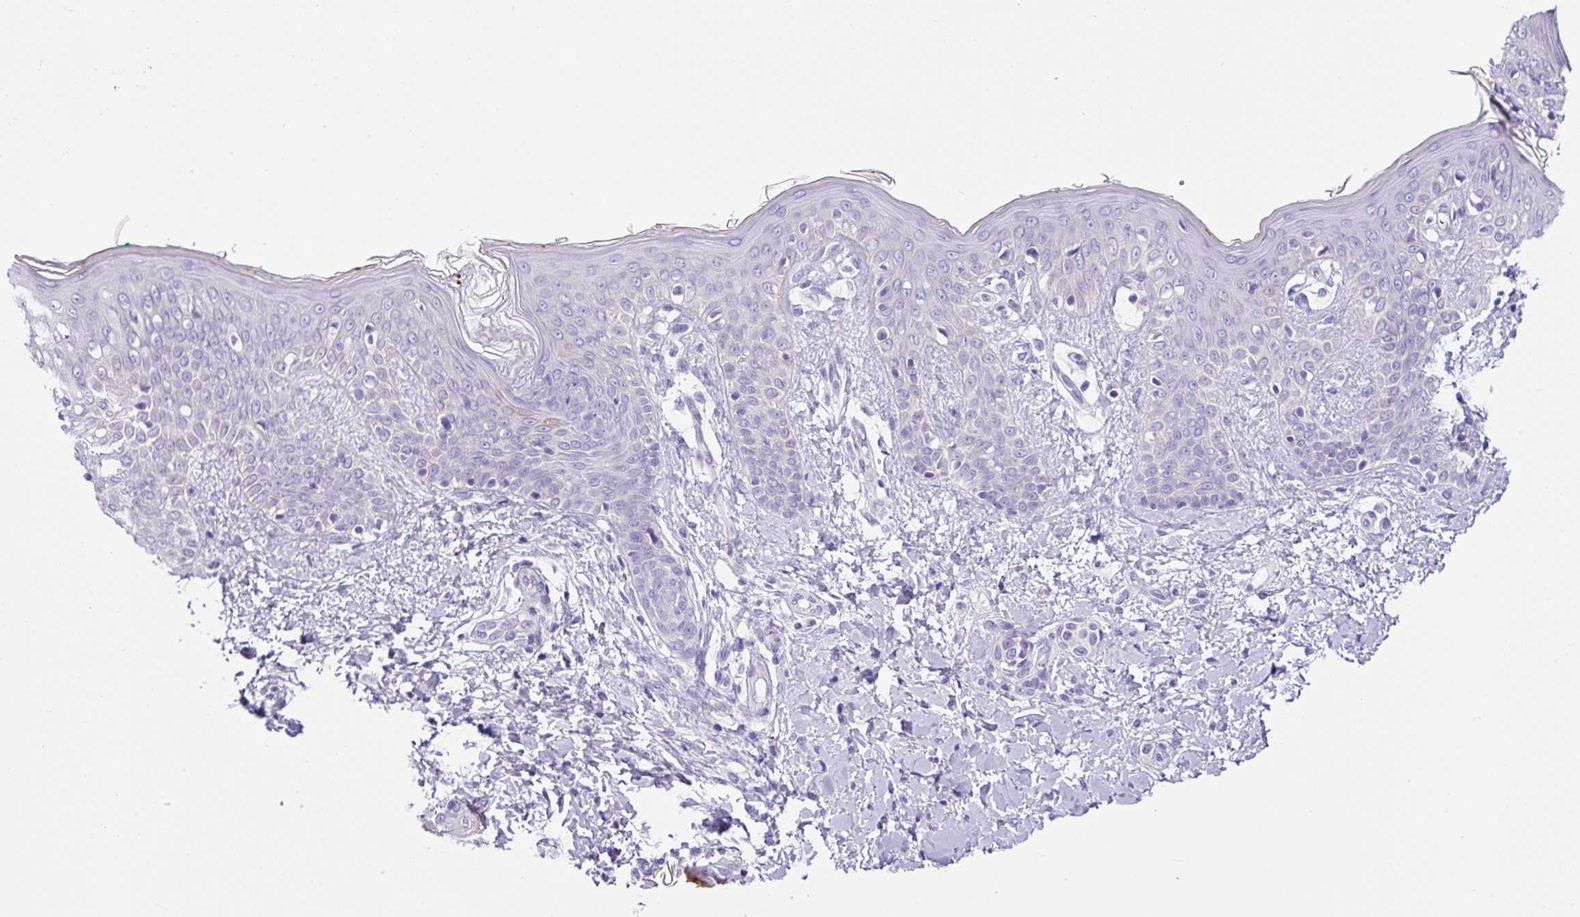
{"staining": {"intensity": "negative", "quantity": "none", "location": "none"}, "tissue": "skin", "cell_type": "Fibroblasts", "image_type": "normal", "snomed": [{"axis": "morphology", "description": "Normal tissue, NOS"}, {"axis": "topography", "description": "Skin"}], "caption": "The histopathology image demonstrates no staining of fibroblasts in unremarkable skin. (DAB IHC, high magnification).", "gene": "SH2D3C", "patient": {"sex": "male", "age": 16}}